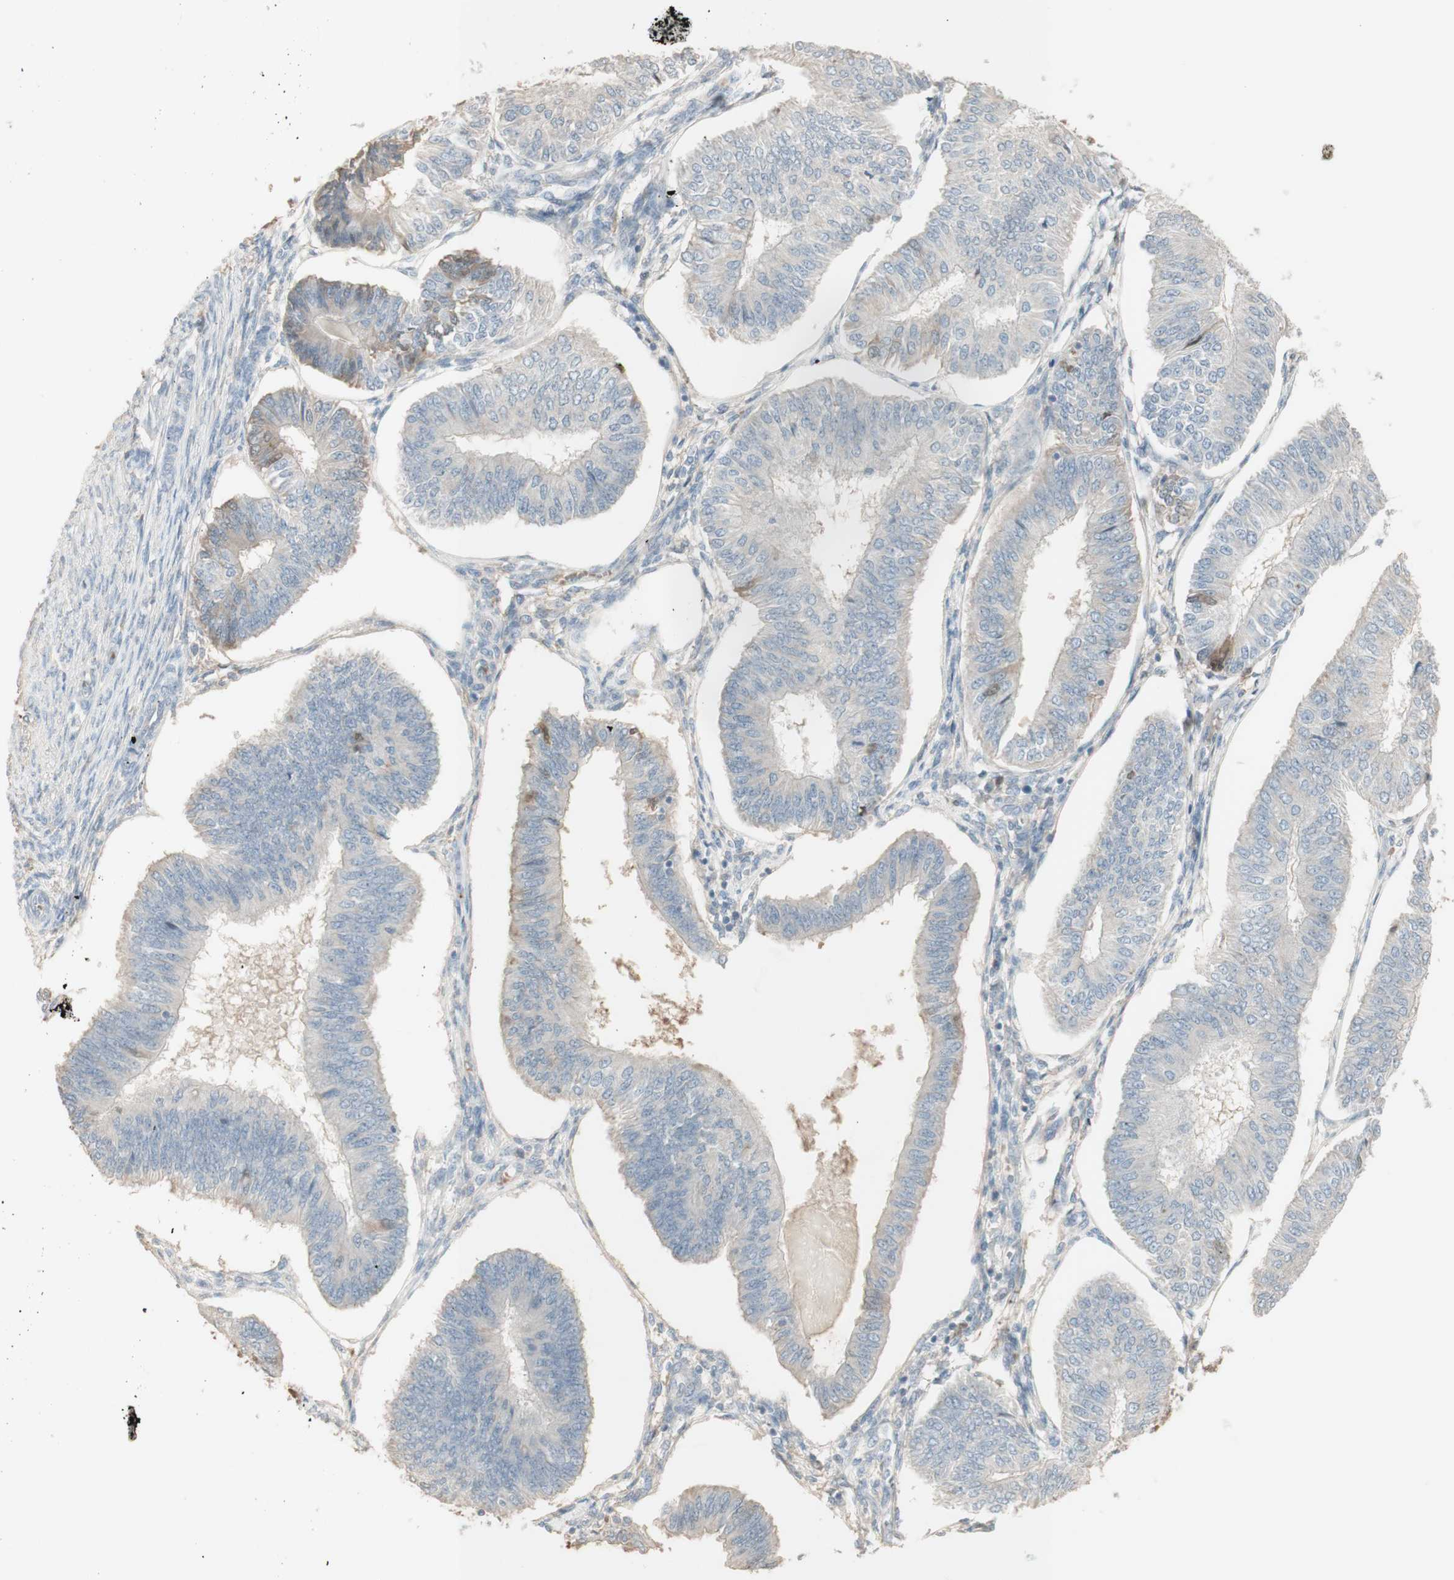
{"staining": {"intensity": "weak", "quantity": "<25%", "location": "cytoplasmic/membranous"}, "tissue": "endometrial cancer", "cell_type": "Tumor cells", "image_type": "cancer", "snomed": [{"axis": "morphology", "description": "Adenocarcinoma, NOS"}, {"axis": "topography", "description": "Endometrium"}], "caption": "An image of adenocarcinoma (endometrial) stained for a protein reveals no brown staining in tumor cells.", "gene": "IFNG", "patient": {"sex": "female", "age": 58}}